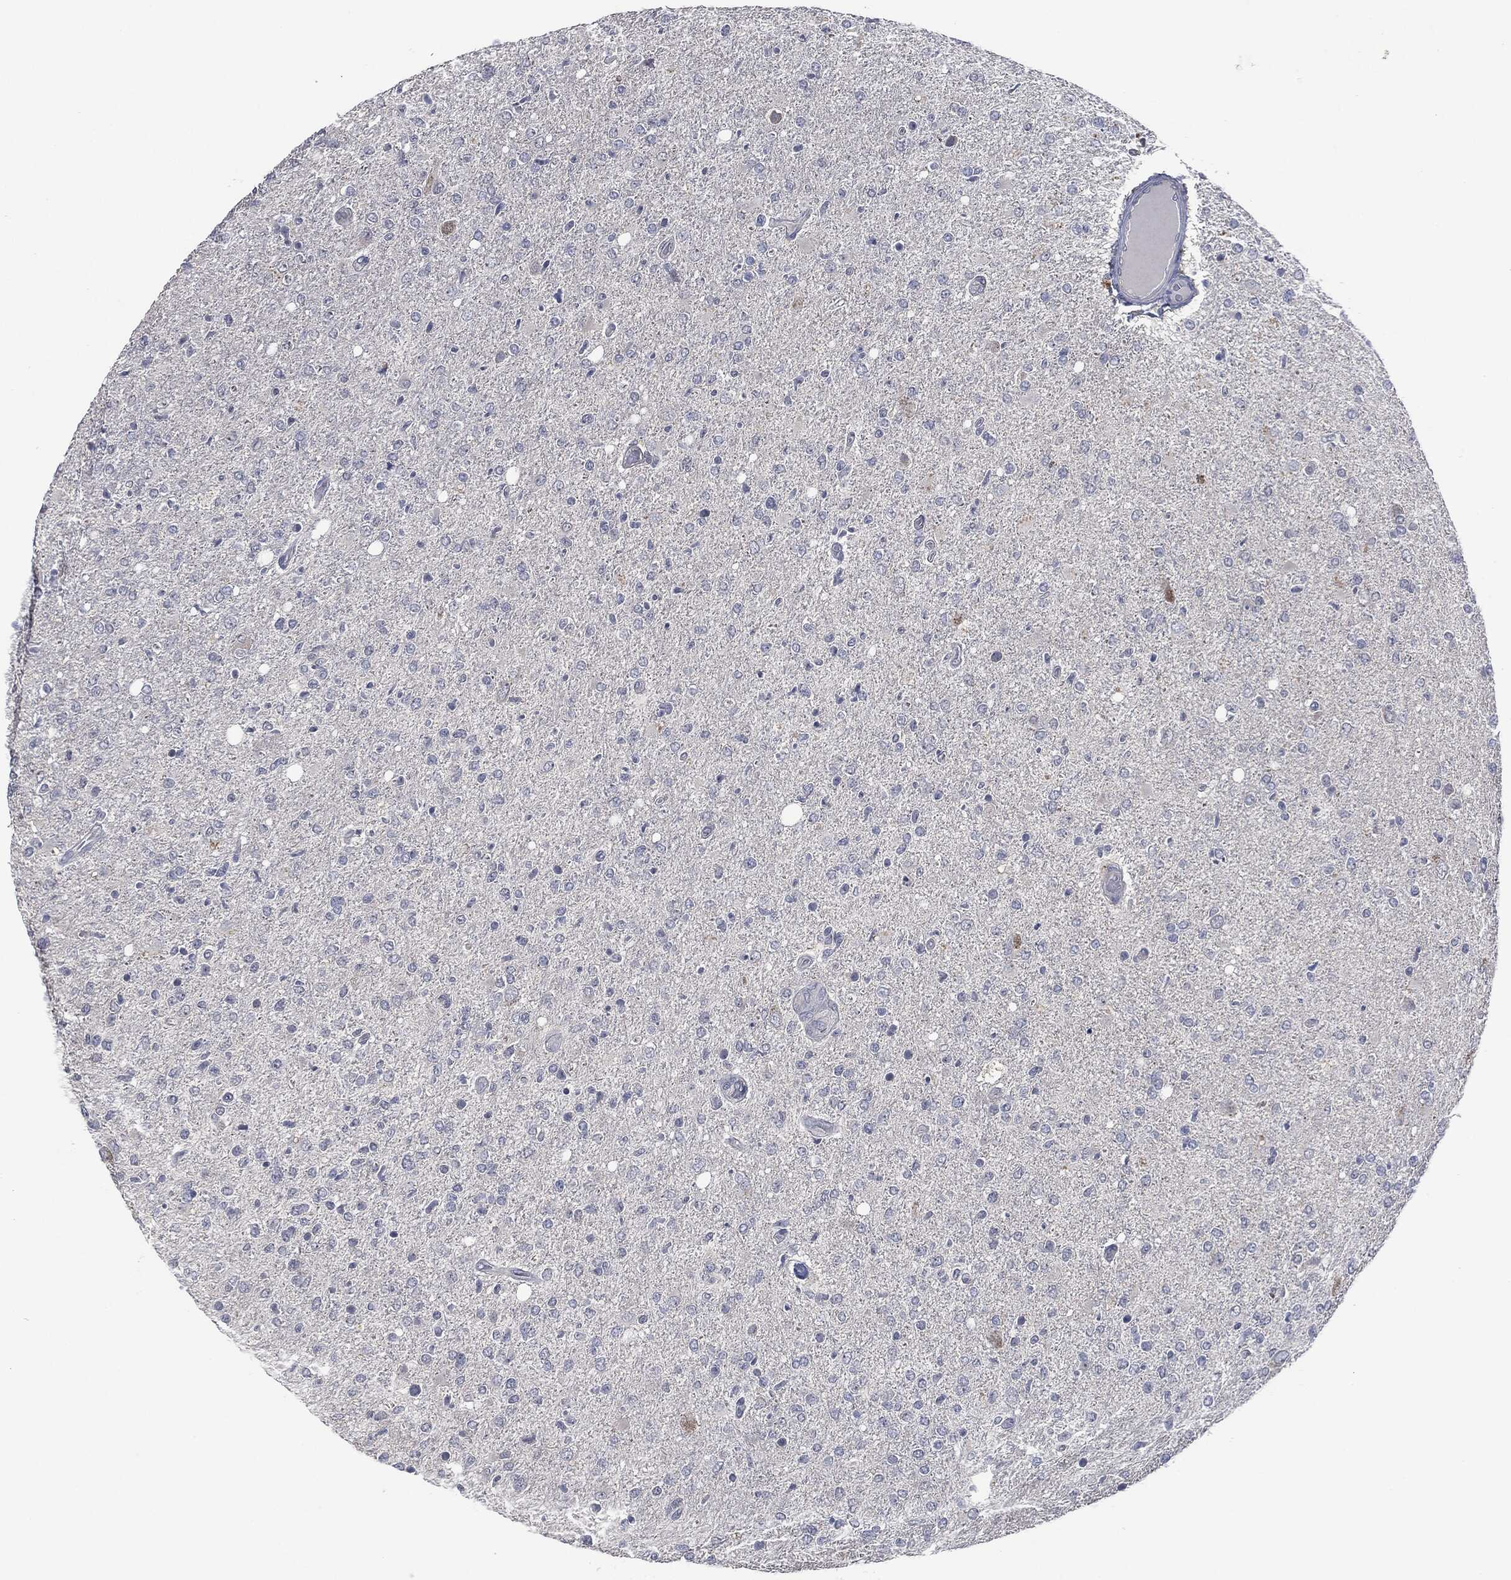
{"staining": {"intensity": "negative", "quantity": "none", "location": "none"}, "tissue": "glioma", "cell_type": "Tumor cells", "image_type": "cancer", "snomed": [{"axis": "morphology", "description": "Glioma, malignant, High grade"}, {"axis": "topography", "description": "Cerebral cortex"}], "caption": "Immunohistochemistry of glioma displays no positivity in tumor cells. (Immunohistochemistry (ihc), brightfield microscopy, high magnification).", "gene": "IL1RN", "patient": {"sex": "male", "age": 70}}